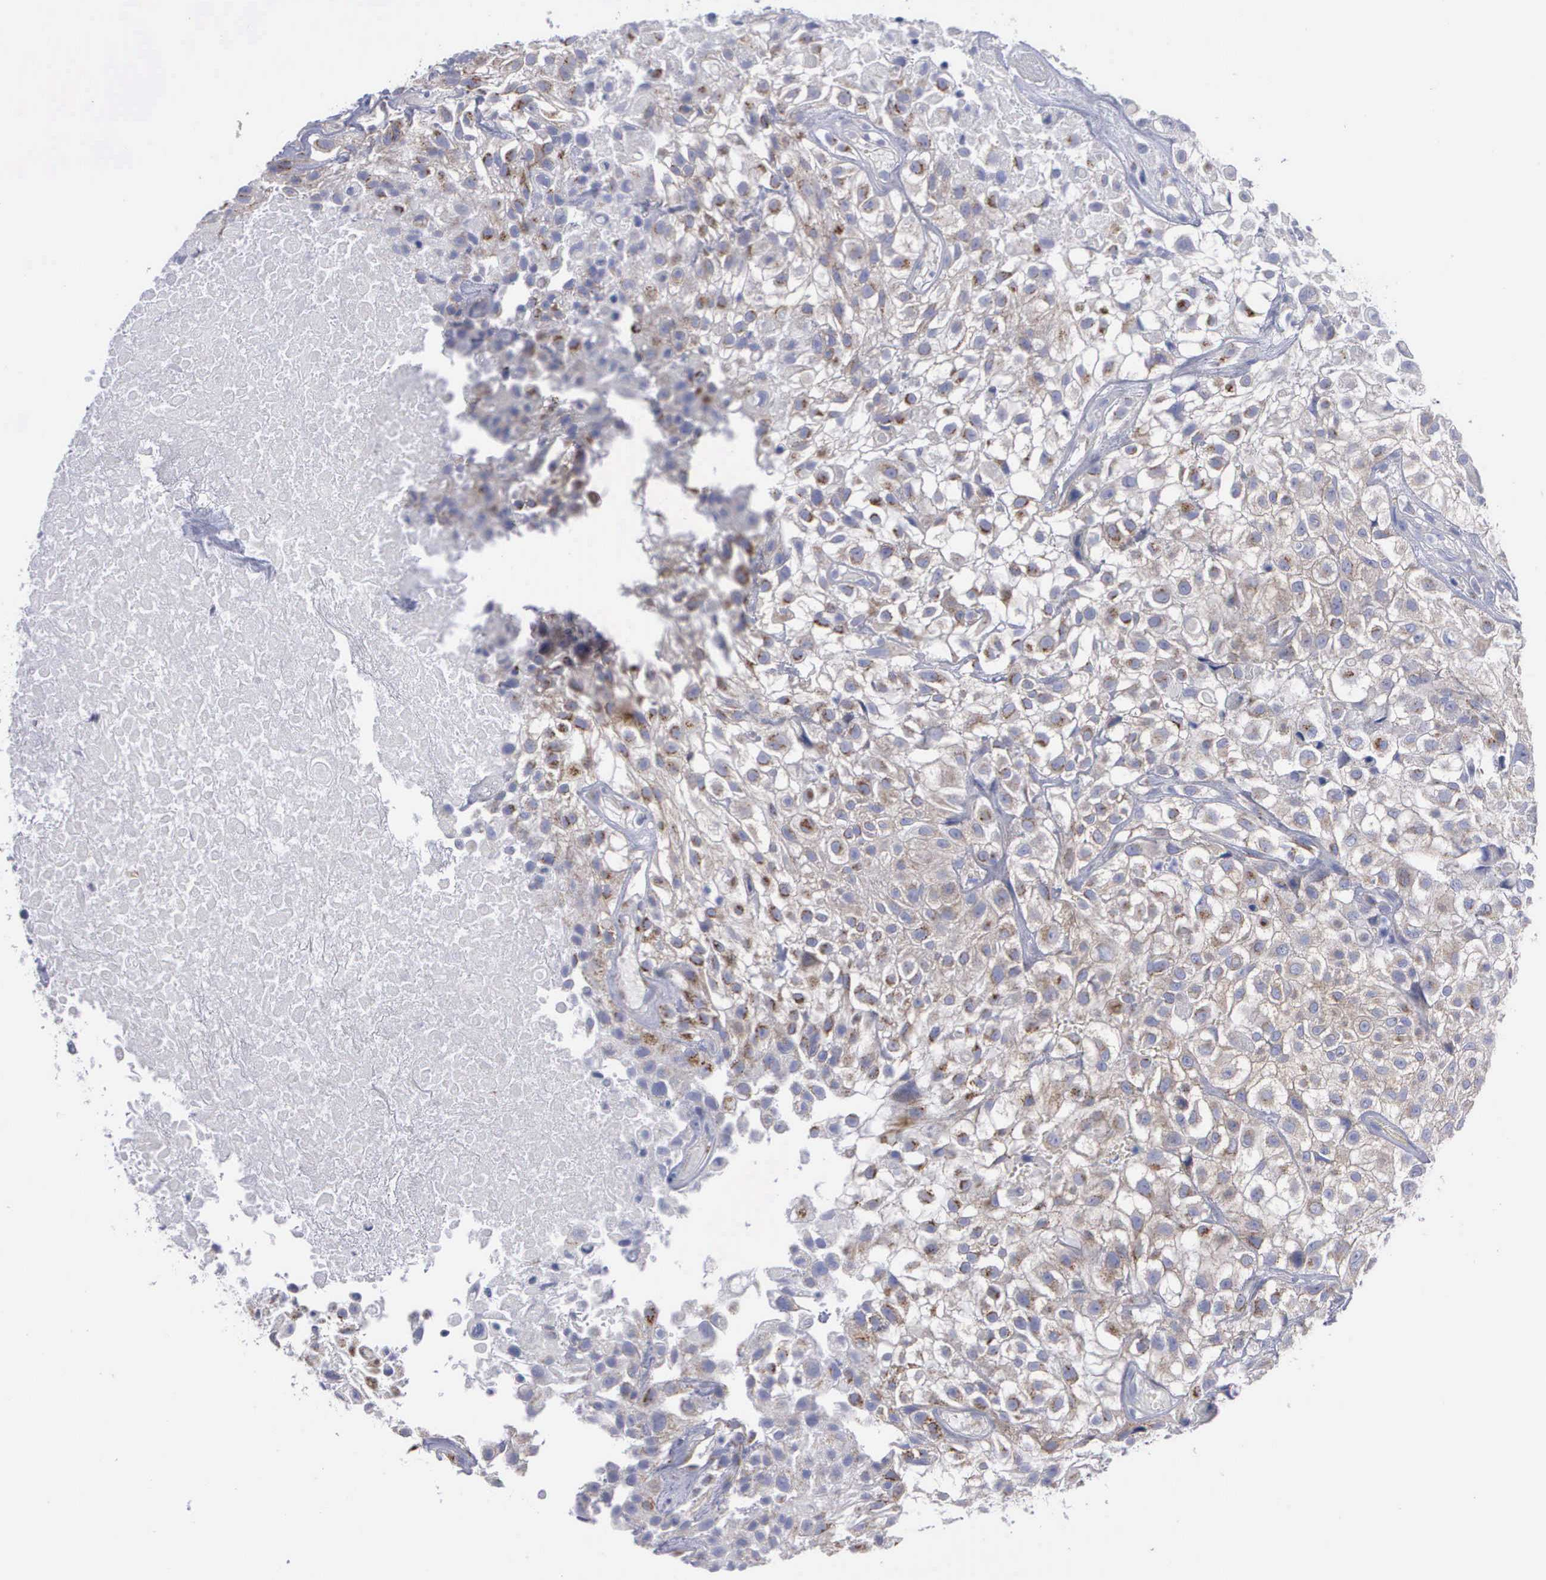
{"staining": {"intensity": "weak", "quantity": "25%-75%", "location": "cytoplasmic/membranous"}, "tissue": "urothelial cancer", "cell_type": "Tumor cells", "image_type": "cancer", "snomed": [{"axis": "morphology", "description": "Urothelial carcinoma, High grade"}, {"axis": "topography", "description": "Urinary bladder"}], "caption": "Approximately 25%-75% of tumor cells in human urothelial carcinoma (high-grade) exhibit weak cytoplasmic/membranous protein staining as visualized by brown immunohistochemical staining.", "gene": "APOOL", "patient": {"sex": "male", "age": 56}}